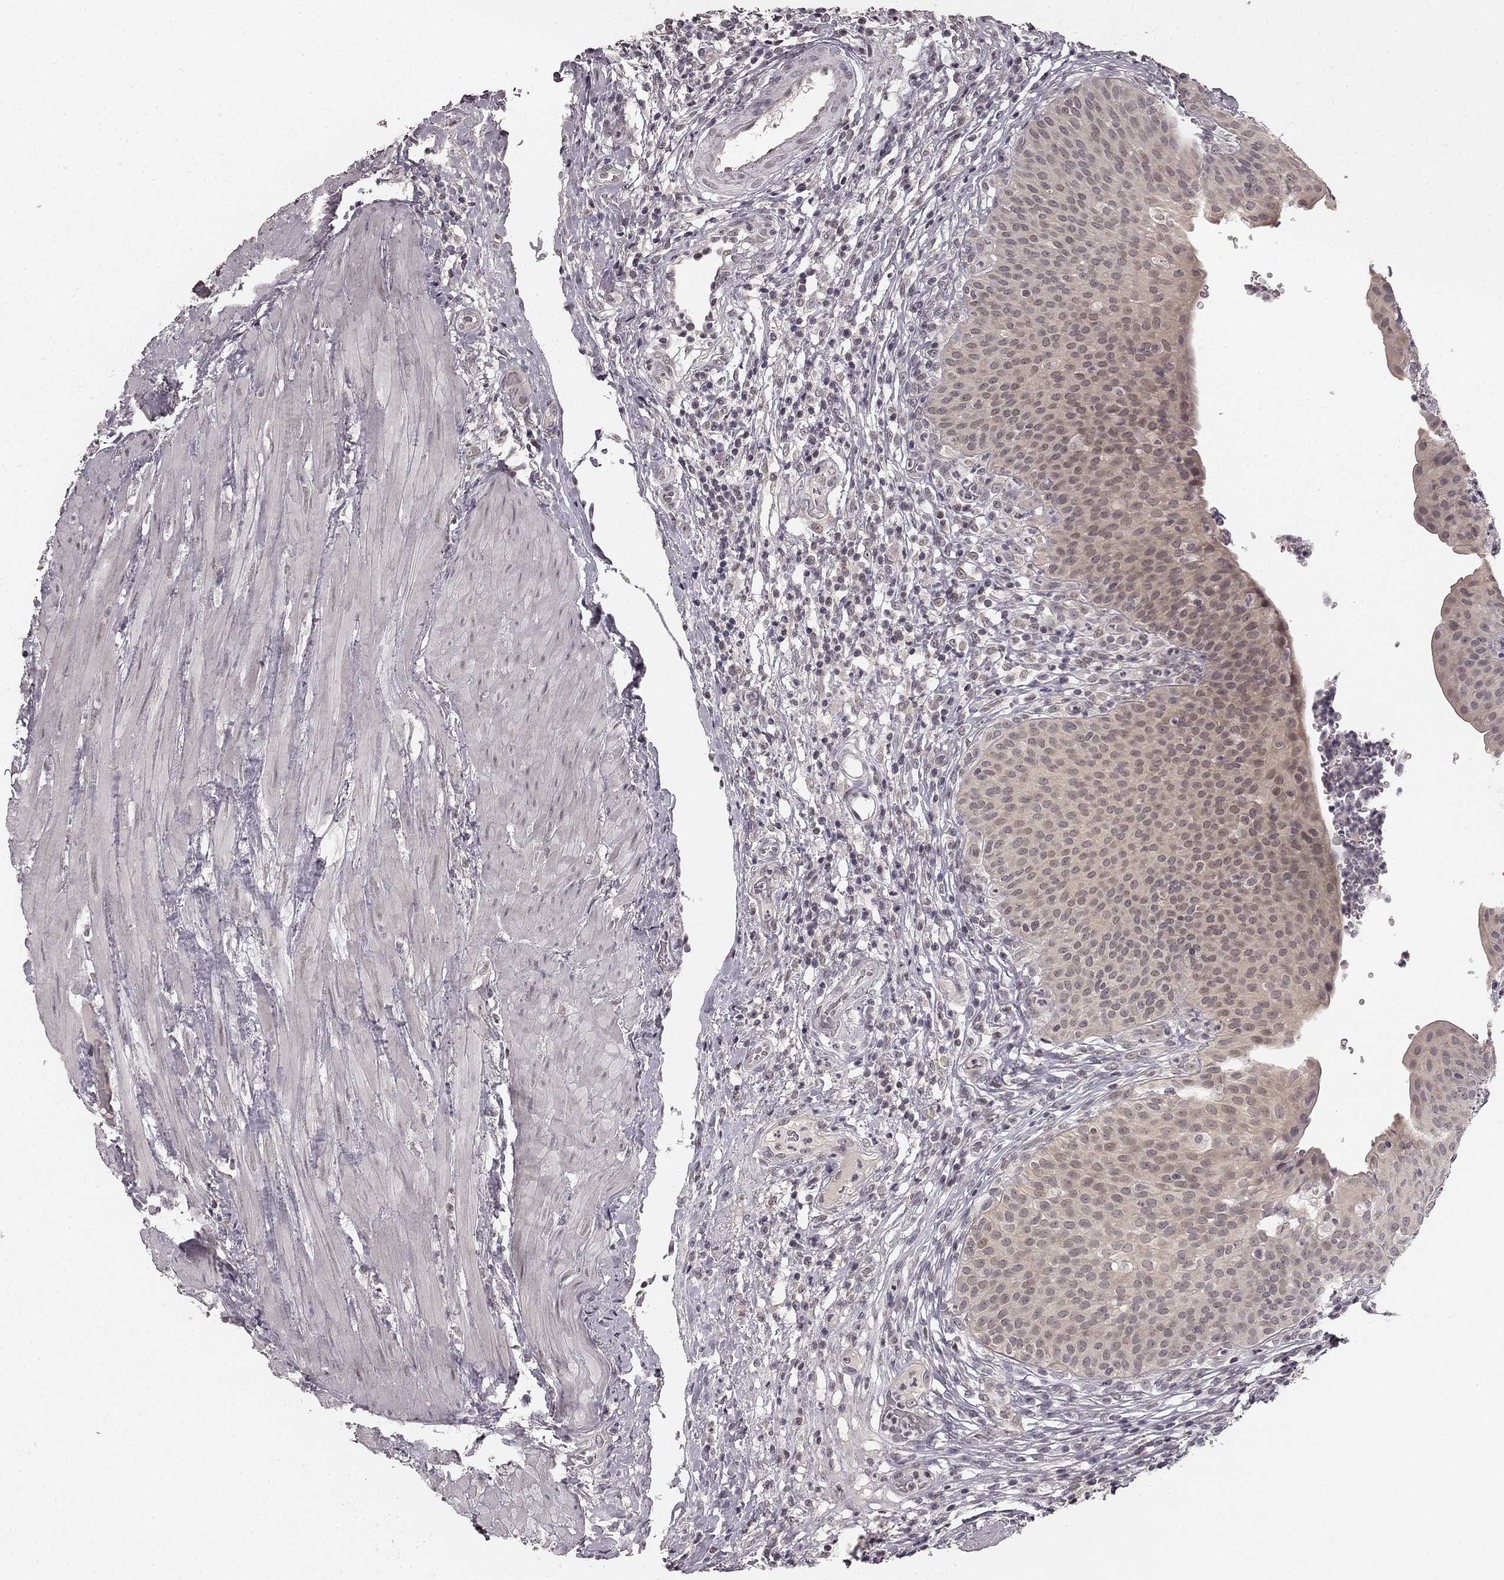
{"staining": {"intensity": "weak", "quantity": "25%-75%", "location": "cytoplasmic/membranous"}, "tissue": "urinary bladder", "cell_type": "Urothelial cells", "image_type": "normal", "snomed": [{"axis": "morphology", "description": "Normal tissue, NOS"}, {"axis": "topography", "description": "Urinary bladder"}], "caption": "The photomicrograph shows a brown stain indicating the presence of a protein in the cytoplasmic/membranous of urothelial cells in urinary bladder. (IHC, brightfield microscopy, high magnification).", "gene": "HCN4", "patient": {"sex": "male", "age": 66}}